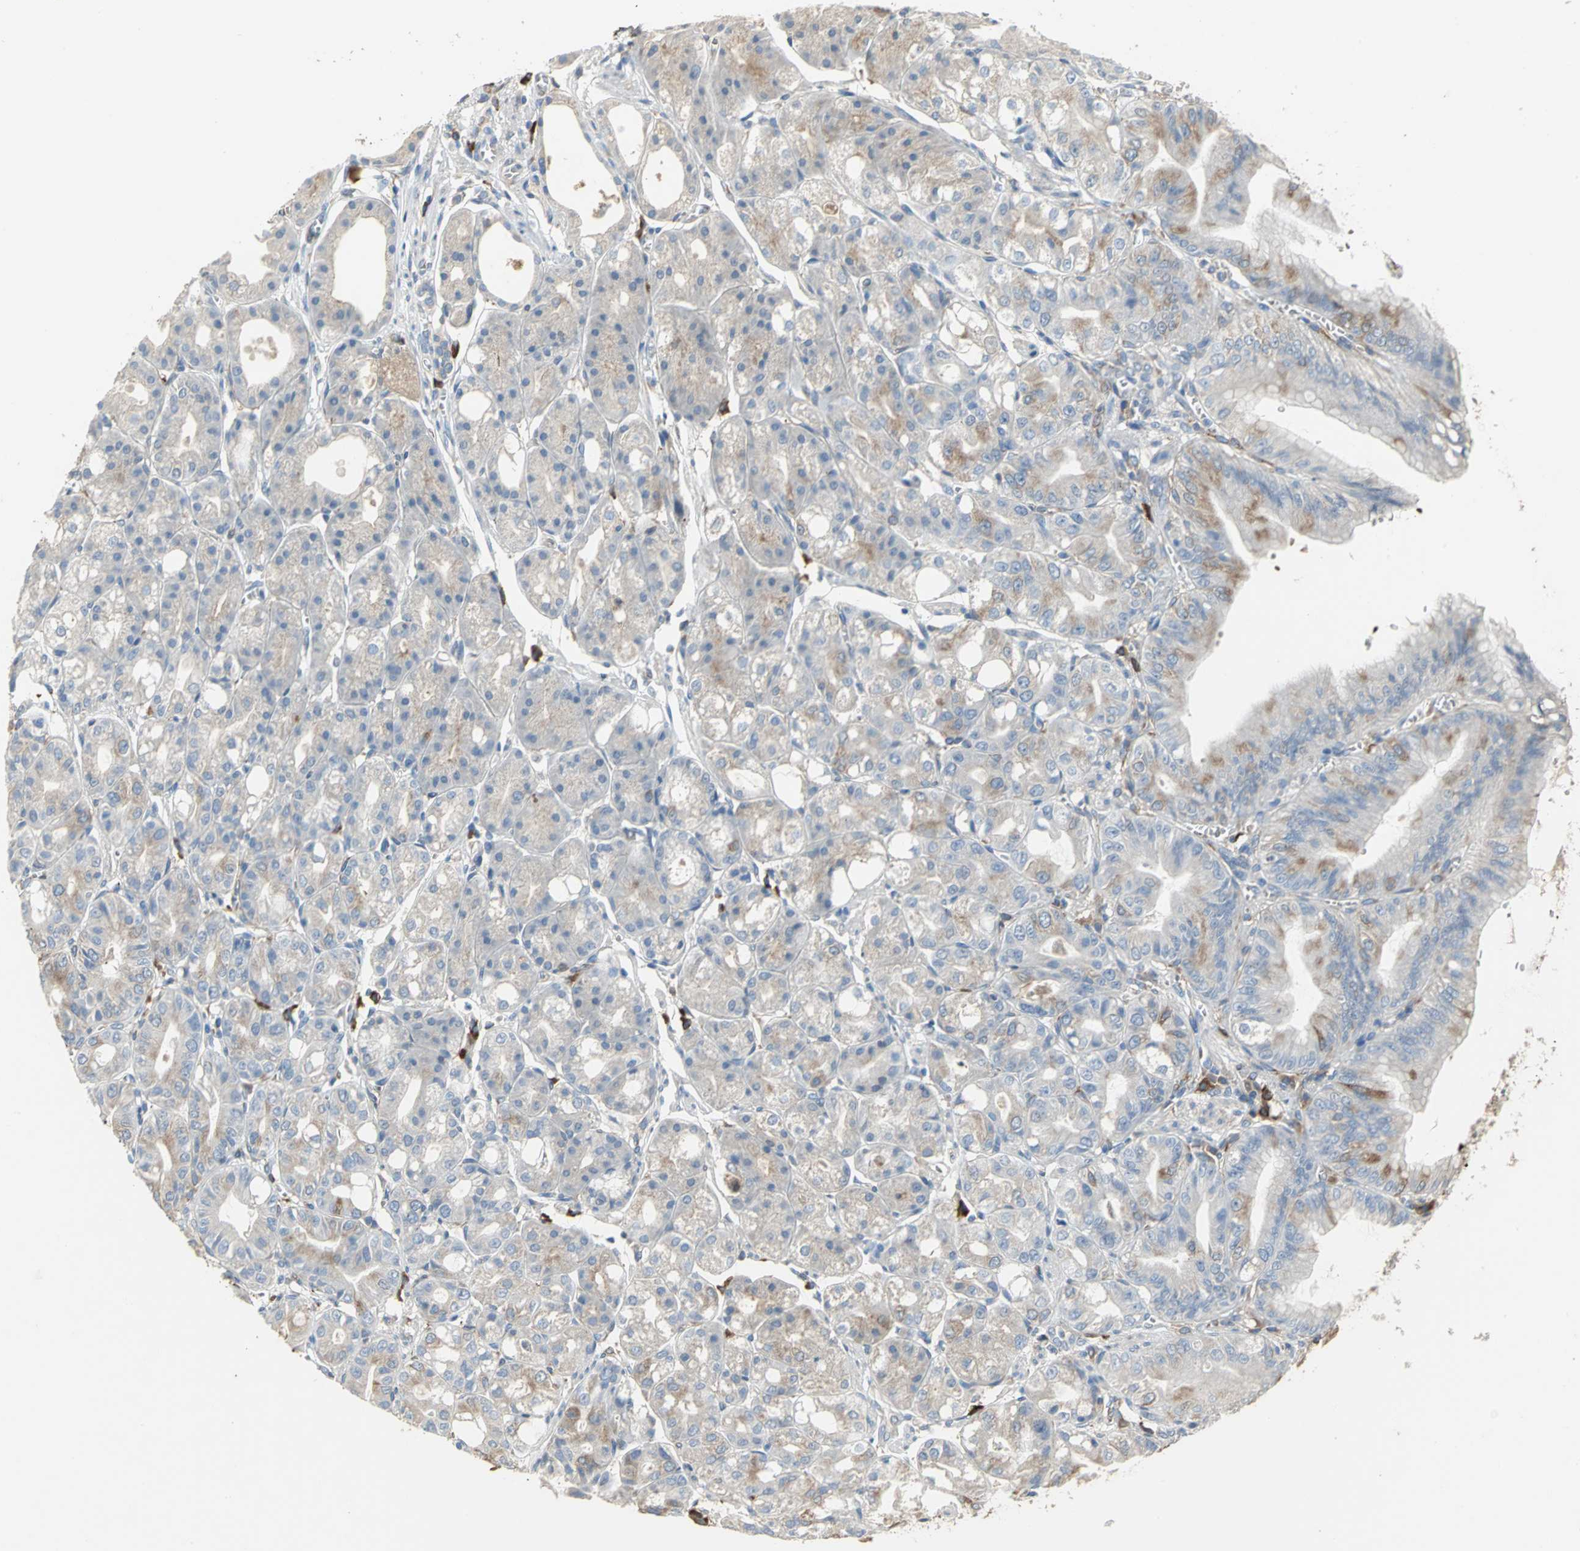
{"staining": {"intensity": "strong", "quantity": "25%-75%", "location": "cytoplasmic/membranous"}, "tissue": "stomach", "cell_type": "Glandular cells", "image_type": "normal", "snomed": [{"axis": "morphology", "description": "Normal tissue, NOS"}, {"axis": "topography", "description": "Stomach, lower"}], "caption": "The image exhibits immunohistochemical staining of benign stomach. There is strong cytoplasmic/membranous staining is appreciated in about 25%-75% of glandular cells. (DAB IHC with brightfield microscopy, high magnification).", "gene": "SYVN1", "patient": {"sex": "male", "age": 71}}